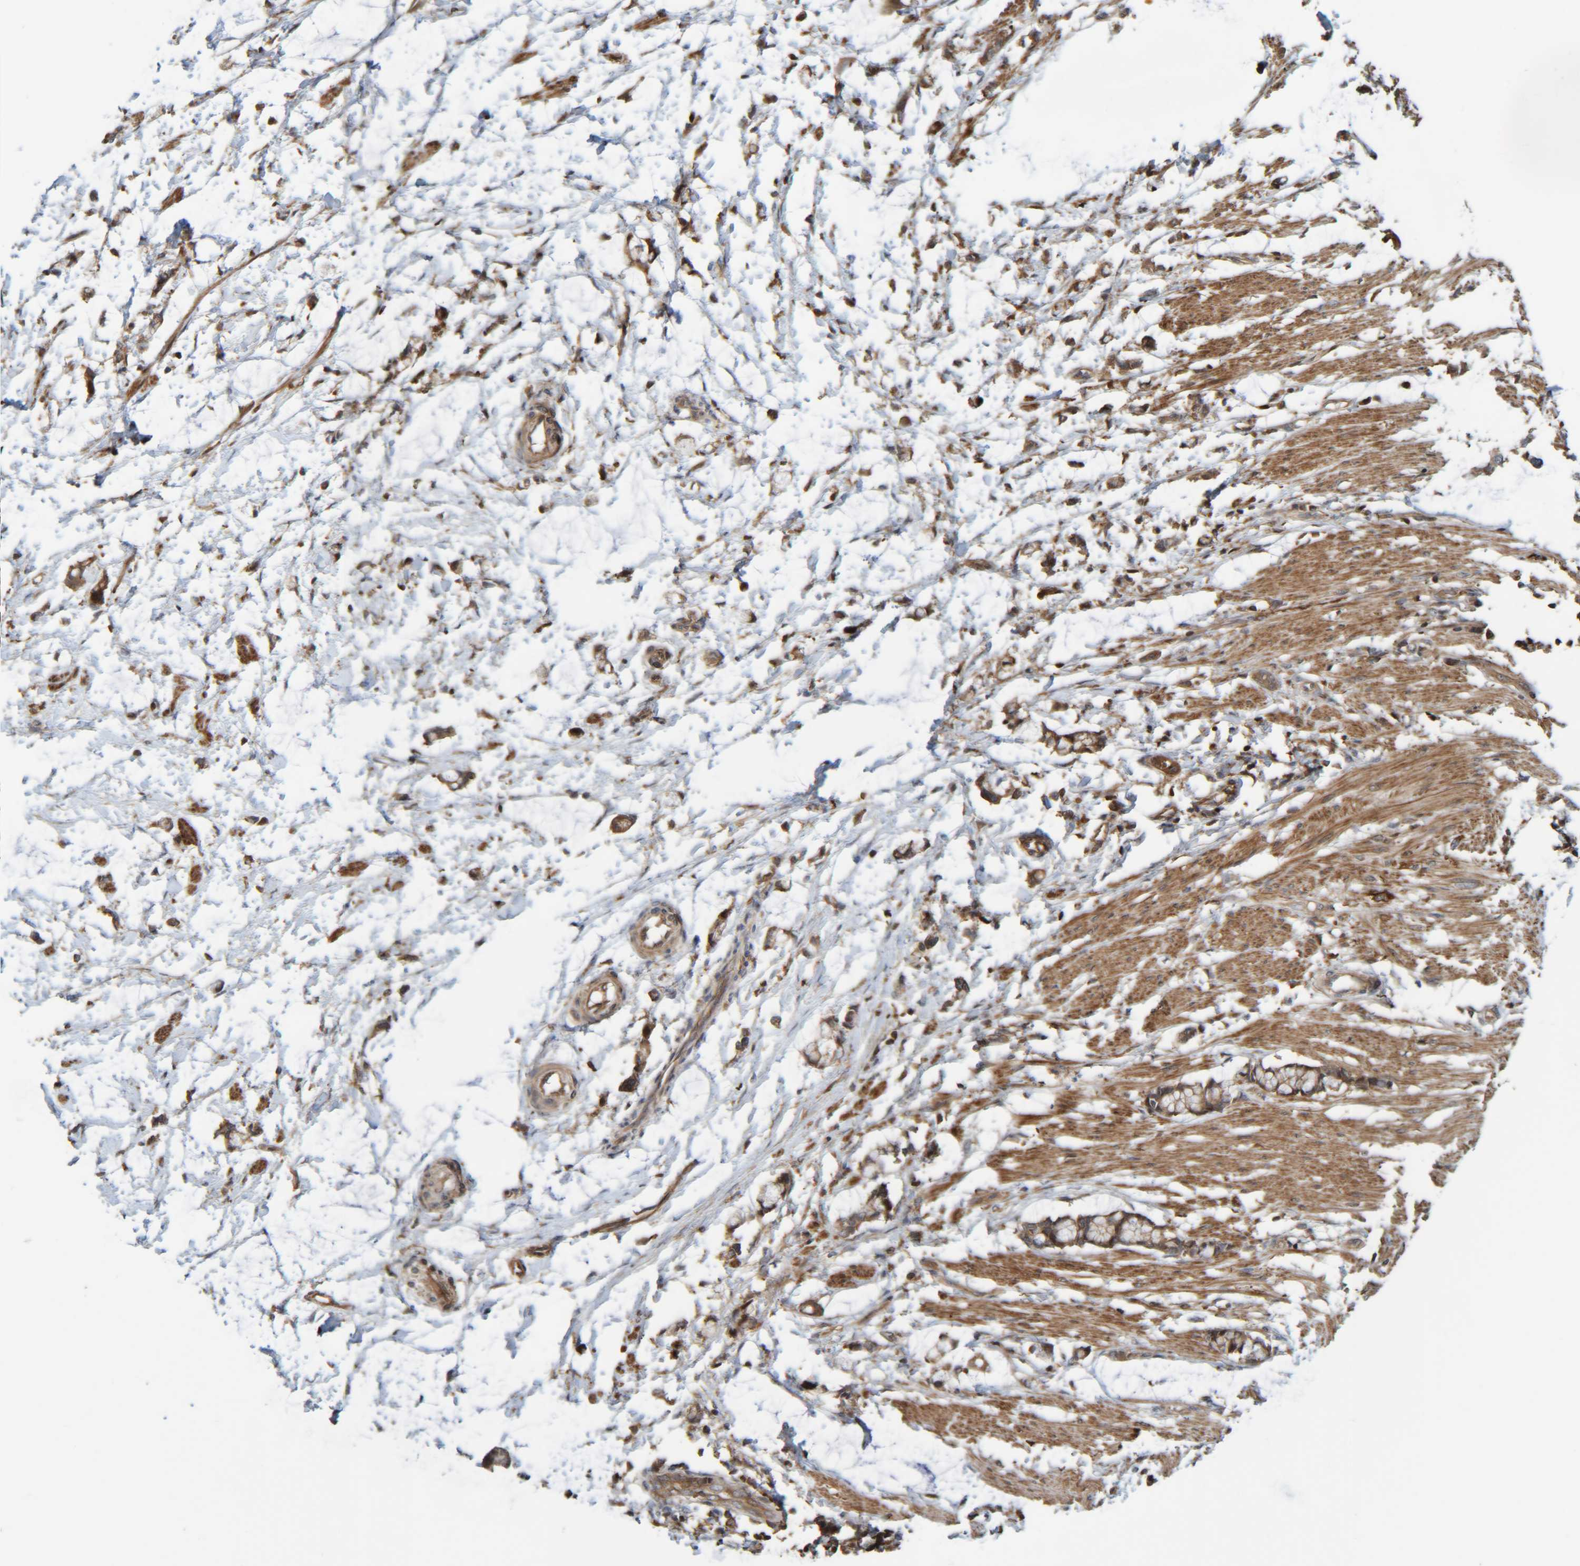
{"staining": {"intensity": "moderate", "quantity": ">75%", "location": "cytoplasmic/membranous"}, "tissue": "smooth muscle", "cell_type": "Smooth muscle cells", "image_type": "normal", "snomed": [{"axis": "morphology", "description": "Normal tissue, NOS"}, {"axis": "morphology", "description": "Adenocarcinoma, NOS"}, {"axis": "topography", "description": "Smooth muscle"}, {"axis": "topography", "description": "Colon"}], "caption": "Smooth muscle cells demonstrate medium levels of moderate cytoplasmic/membranous expression in approximately >75% of cells in unremarkable human smooth muscle. The staining is performed using DAB (3,3'-diaminobenzidine) brown chromogen to label protein expression. The nuclei are counter-stained blue using hematoxylin.", "gene": "CCDC57", "patient": {"sex": "male", "age": 14}}